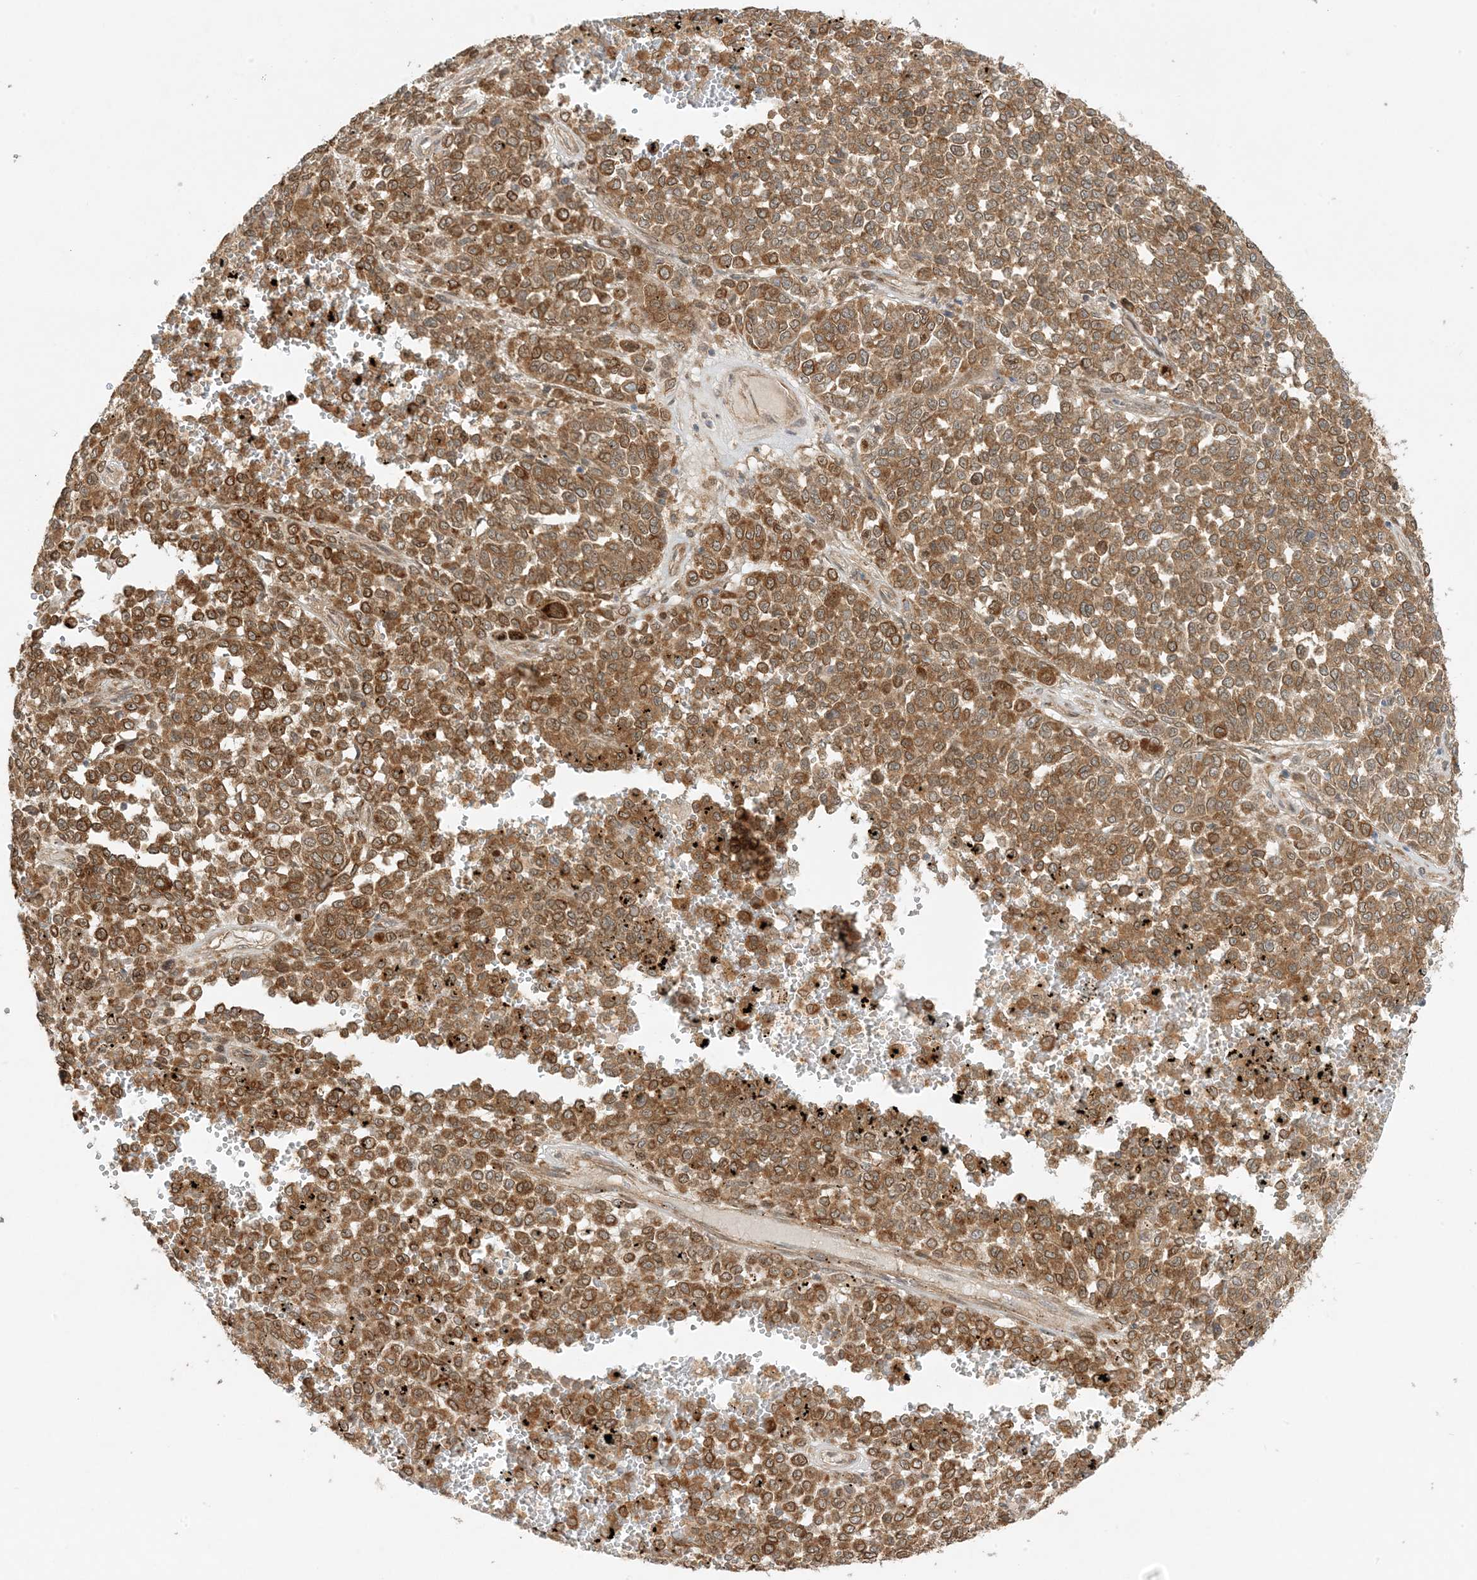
{"staining": {"intensity": "moderate", "quantity": ">75%", "location": "cytoplasmic/membranous"}, "tissue": "melanoma", "cell_type": "Tumor cells", "image_type": "cancer", "snomed": [{"axis": "morphology", "description": "Malignant melanoma, Metastatic site"}, {"axis": "topography", "description": "Pancreas"}], "caption": "Malignant melanoma (metastatic site) stained for a protein exhibits moderate cytoplasmic/membranous positivity in tumor cells.", "gene": "SCARF2", "patient": {"sex": "female", "age": 30}}